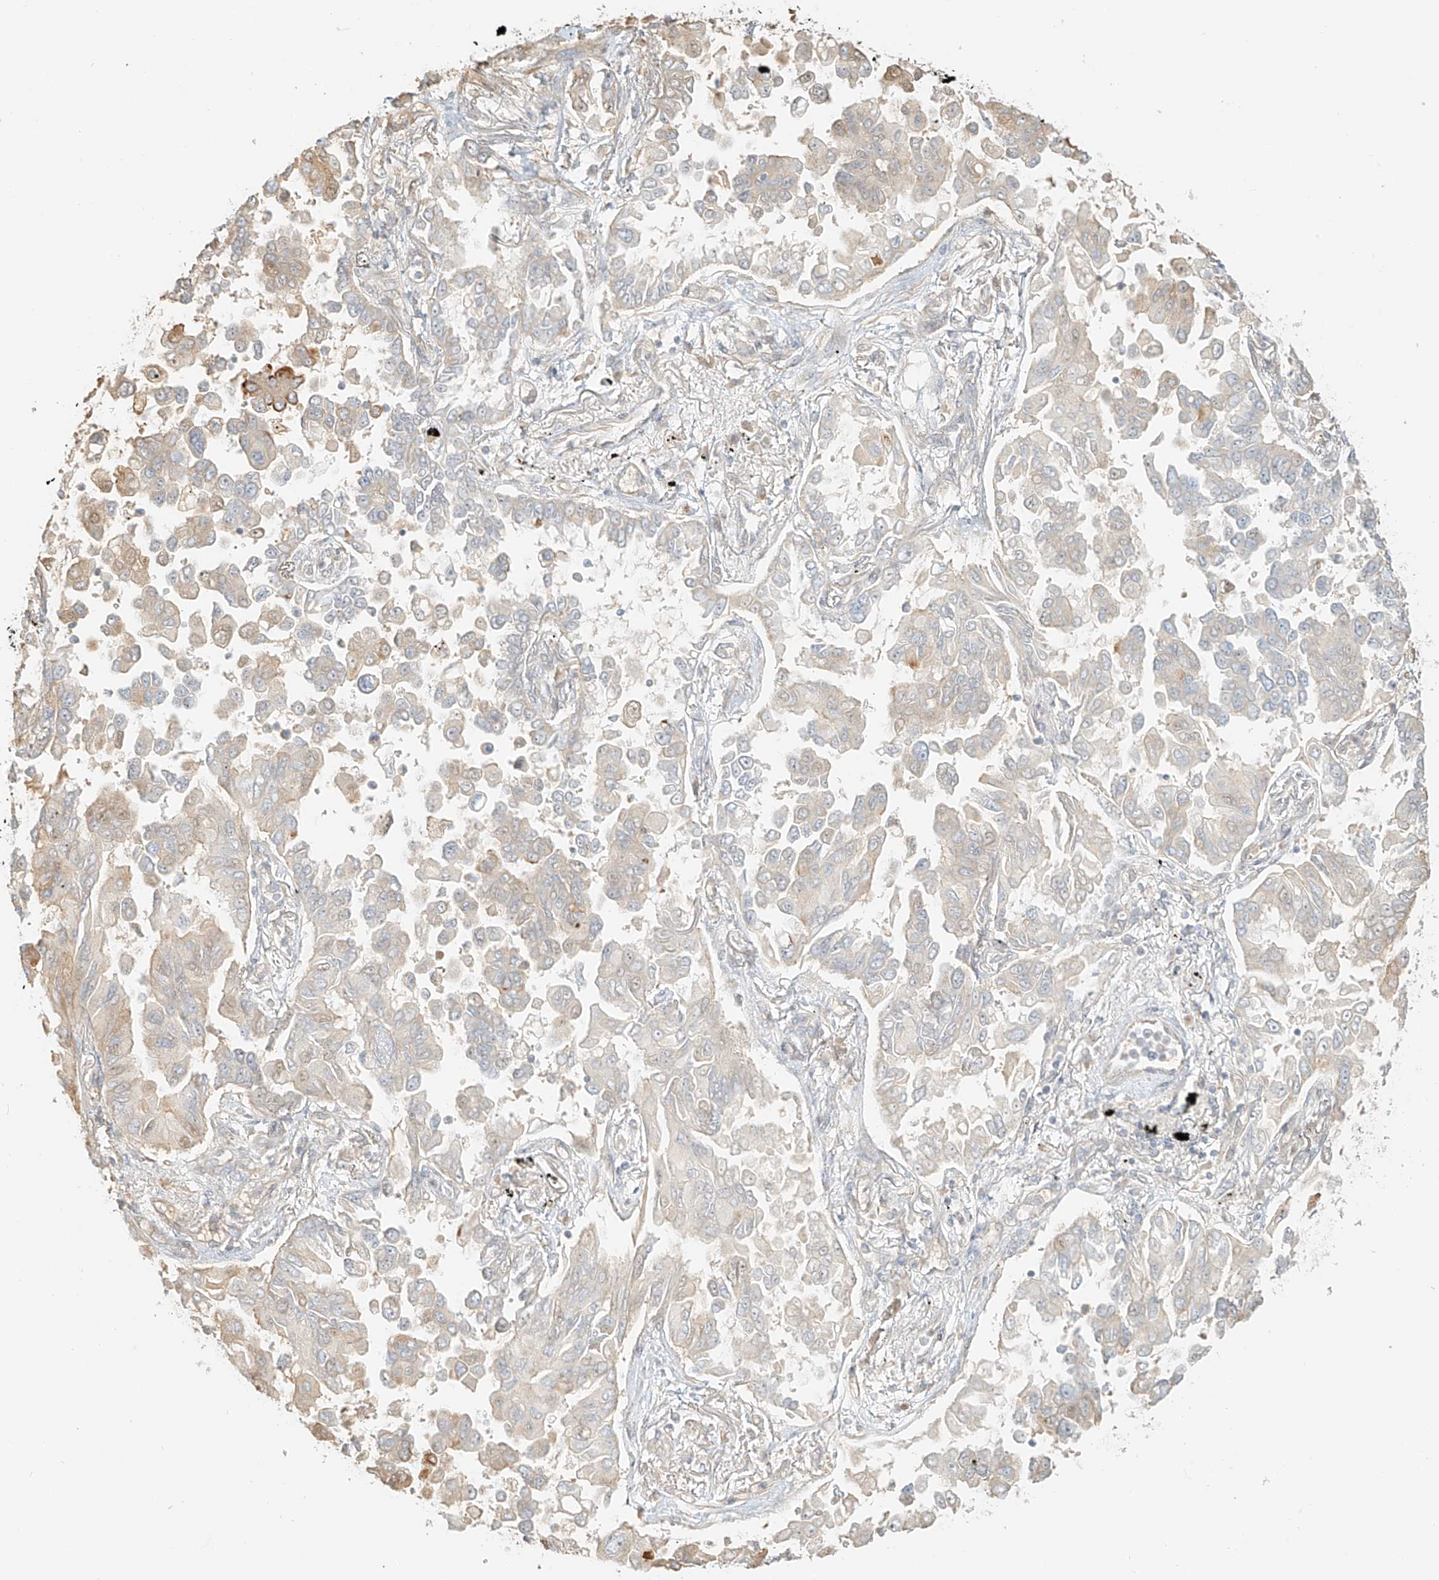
{"staining": {"intensity": "negative", "quantity": "none", "location": "none"}, "tissue": "lung cancer", "cell_type": "Tumor cells", "image_type": "cancer", "snomed": [{"axis": "morphology", "description": "Adenocarcinoma, NOS"}, {"axis": "topography", "description": "Lung"}], "caption": "IHC of human lung adenocarcinoma demonstrates no positivity in tumor cells. (Stains: DAB (3,3'-diaminobenzidine) IHC with hematoxylin counter stain, Microscopy: brightfield microscopy at high magnification).", "gene": "UPK1B", "patient": {"sex": "female", "age": 67}}